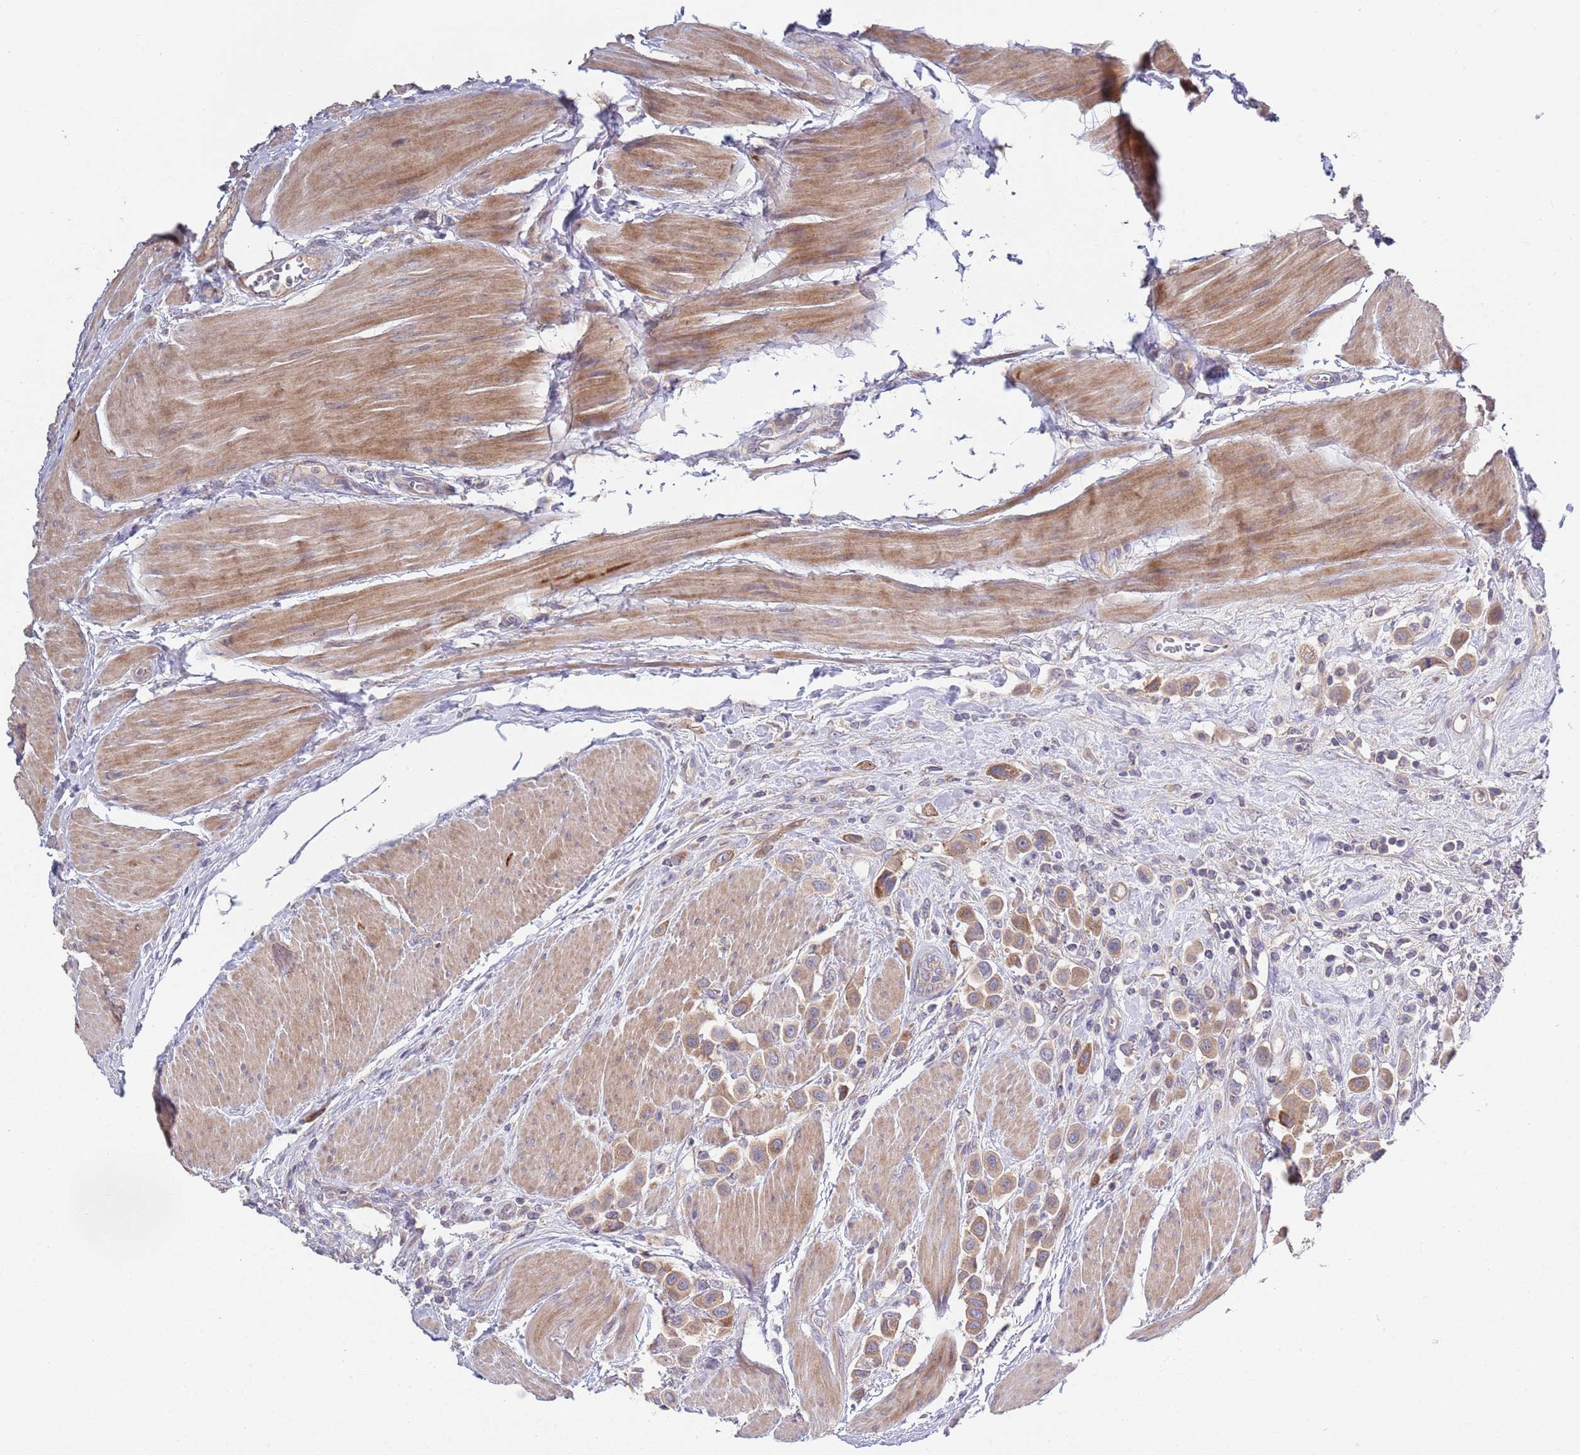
{"staining": {"intensity": "moderate", "quantity": ">75%", "location": "cytoplasmic/membranous"}, "tissue": "urothelial cancer", "cell_type": "Tumor cells", "image_type": "cancer", "snomed": [{"axis": "morphology", "description": "Urothelial carcinoma, High grade"}, {"axis": "topography", "description": "Urinary bladder"}], "caption": "A medium amount of moderate cytoplasmic/membranous expression is appreciated in about >75% of tumor cells in urothelial carcinoma (high-grade) tissue.", "gene": "ABCC10", "patient": {"sex": "male", "age": 50}}